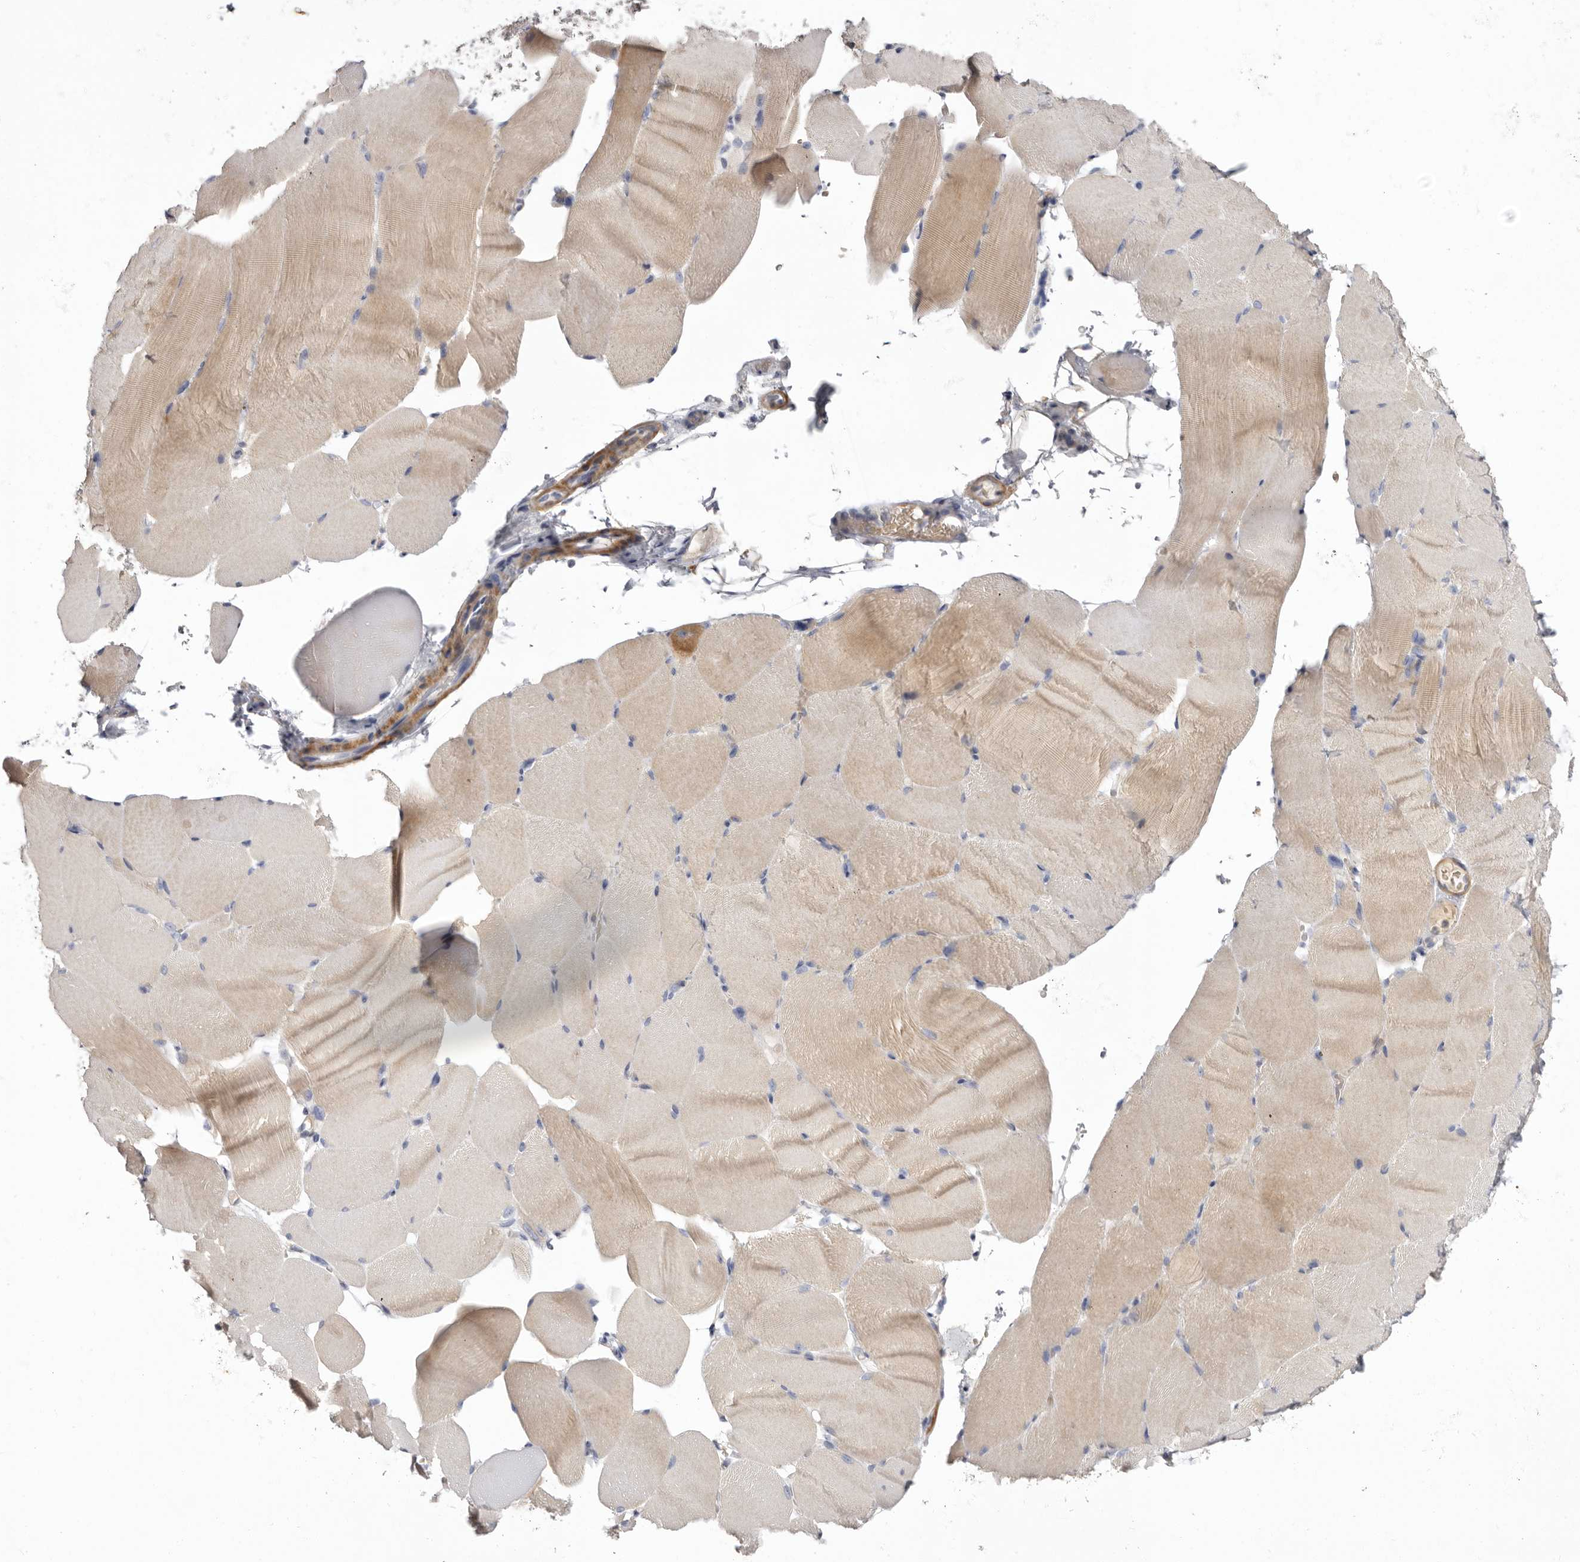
{"staining": {"intensity": "moderate", "quantity": "<25%", "location": "cytoplasmic/membranous"}, "tissue": "skeletal muscle", "cell_type": "Myocytes", "image_type": "normal", "snomed": [{"axis": "morphology", "description": "Normal tissue, NOS"}, {"axis": "topography", "description": "Skeletal muscle"}, {"axis": "topography", "description": "Parathyroid gland"}], "caption": "This is a micrograph of immunohistochemistry (IHC) staining of normal skeletal muscle, which shows moderate positivity in the cytoplasmic/membranous of myocytes.", "gene": "S1PR5", "patient": {"sex": "female", "age": 37}}